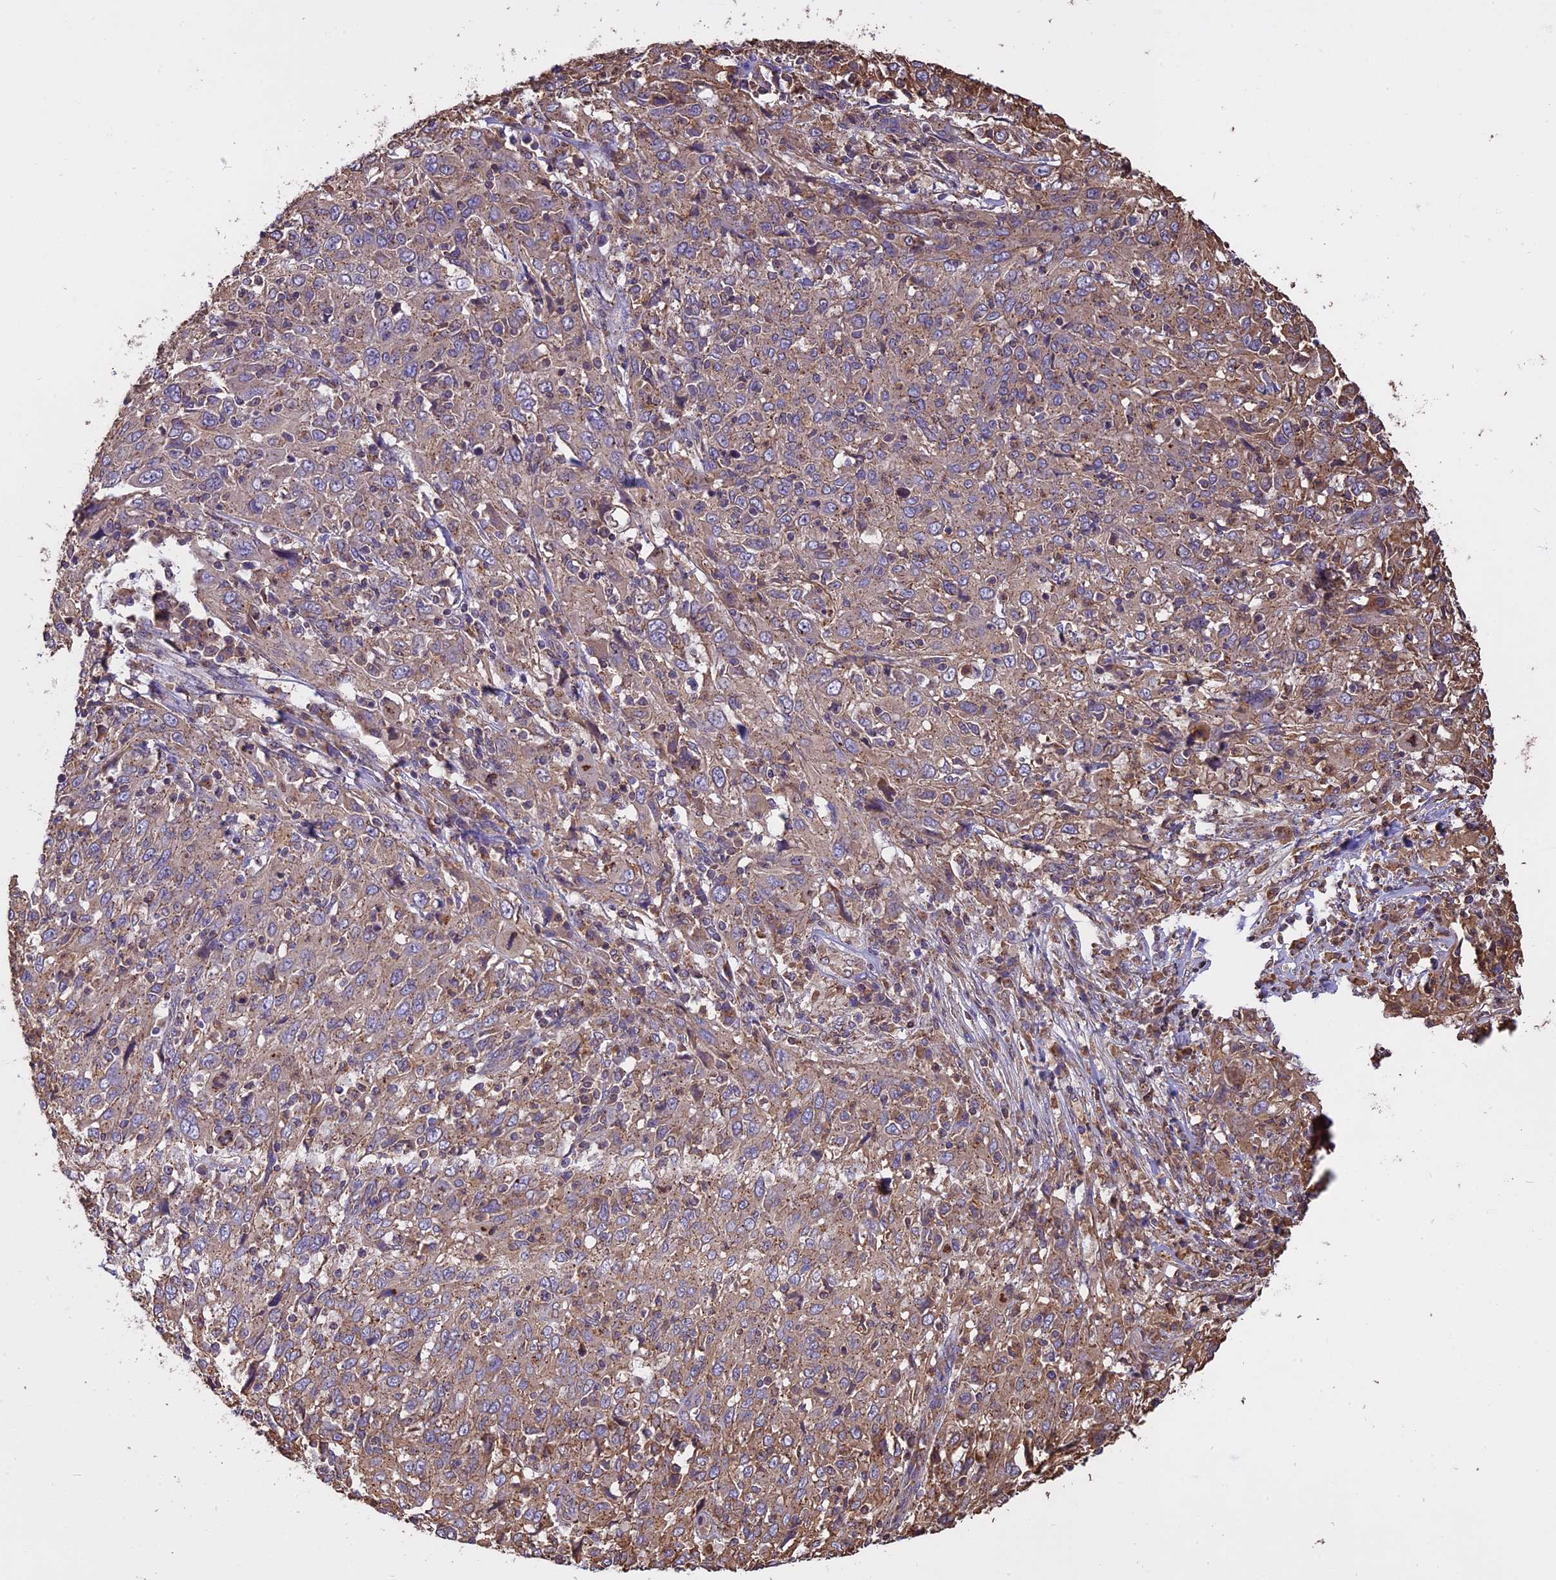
{"staining": {"intensity": "weak", "quantity": "<25%", "location": "cytoplasmic/membranous"}, "tissue": "cervical cancer", "cell_type": "Tumor cells", "image_type": "cancer", "snomed": [{"axis": "morphology", "description": "Squamous cell carcinoma, NOS"}, {"axis": "topography", "description": "Cervix"}], "caption": "Immunohistochemistry (IHC) image of neoplastic tissue: human cervical squamous cell carcinoma stained with DAB exhibits no significant protein staining in tumor cells.", "gene": "CHMP2A", "patient": {"sex": "female", "age": 46}}